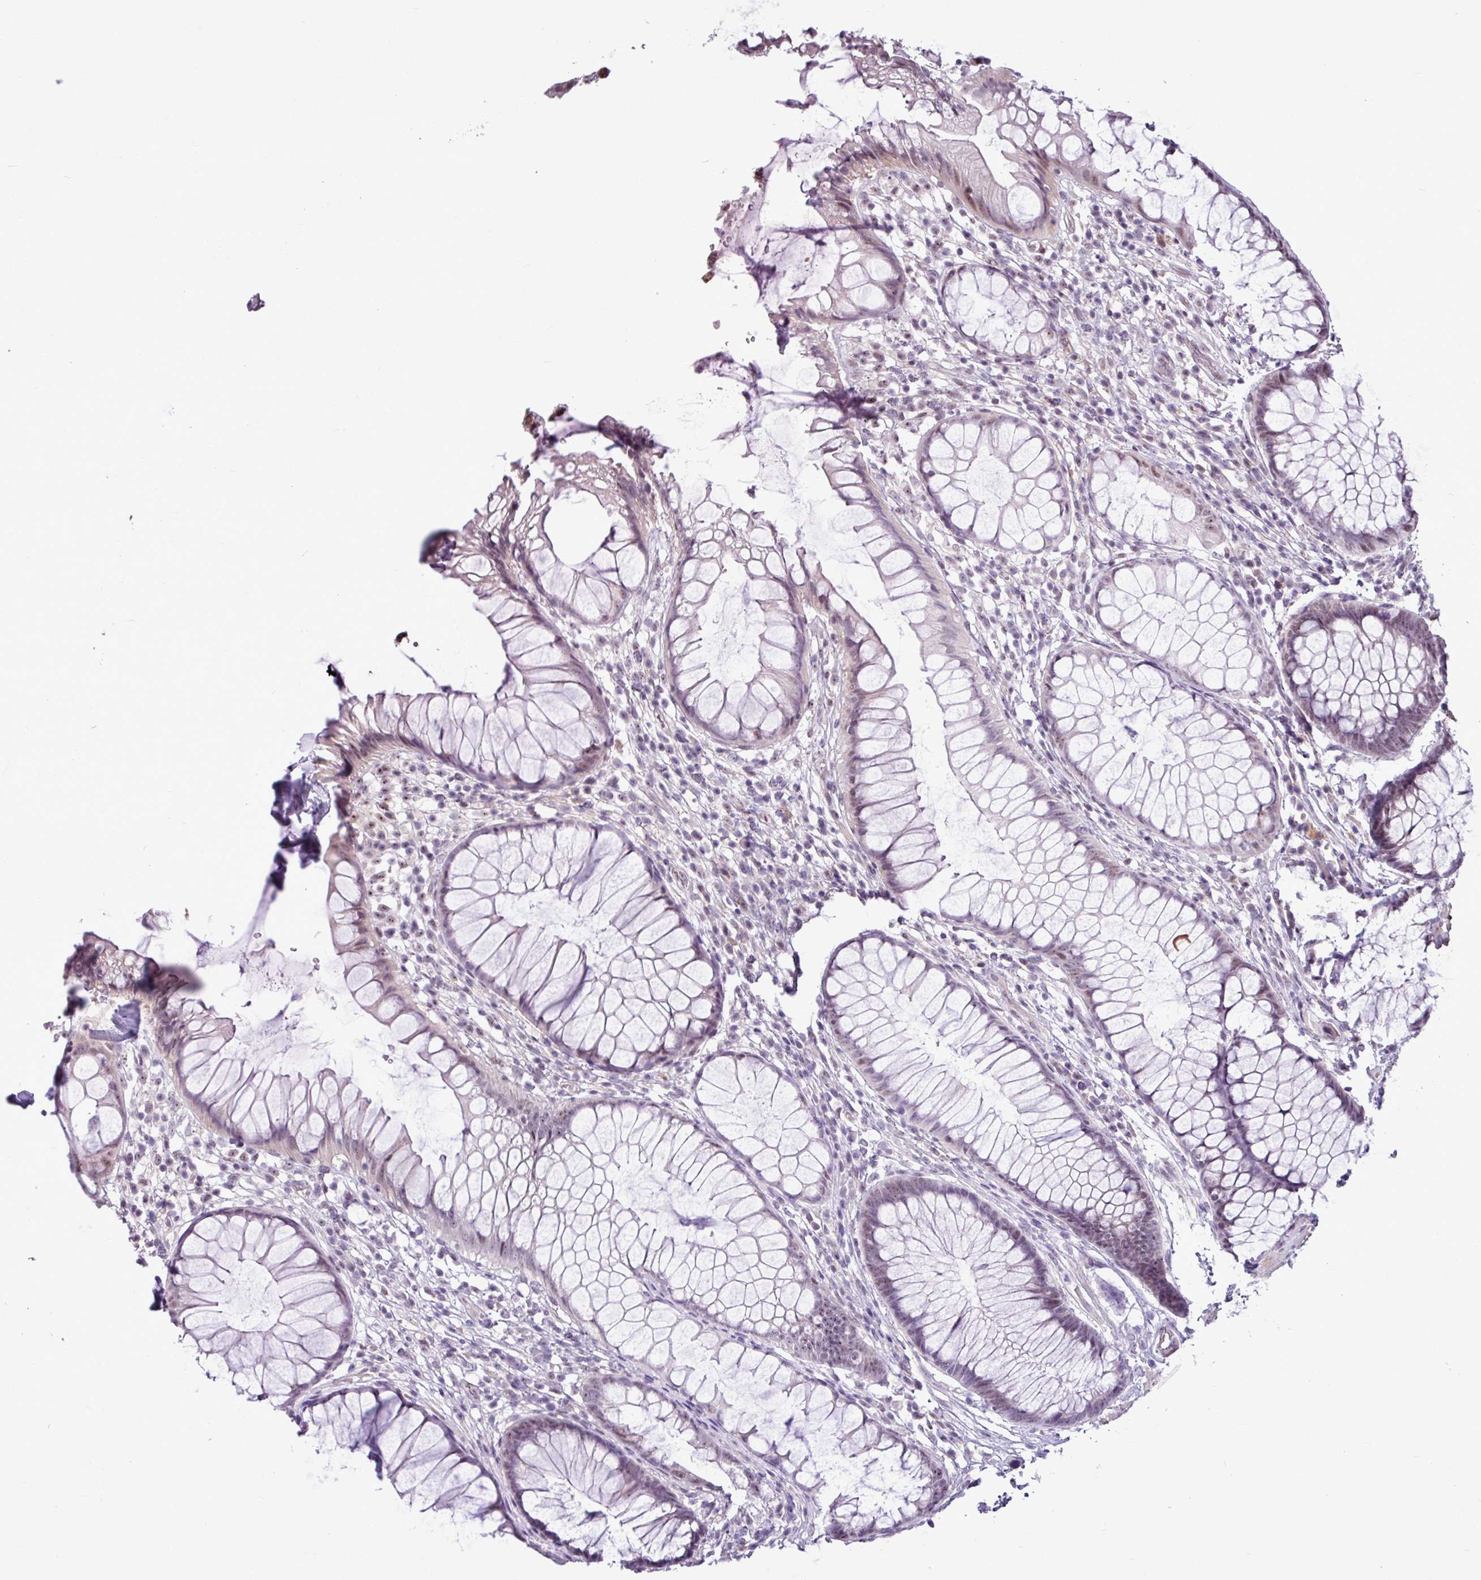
{"staining": {"intensity": "moderate", "quantity": "25%-75%", "location": "nuclear"}, "tissue": "rectum", "cell_type": "Glandular cells", "image_type": "normal", "snomed": [{"axis": "morphology", "description": "Normal tissue, NOS"}, {"axis": "topography", "description": "Smooth muscle"}, {"axis": "topography", "description": "Rectum"}], "caption": "A brown stain shows moderate nuclear positivity of a protein in glandular cells of unremarkable rectum.", "gene": "UTP18", "patient": {"sex": "male", "age": 53}}